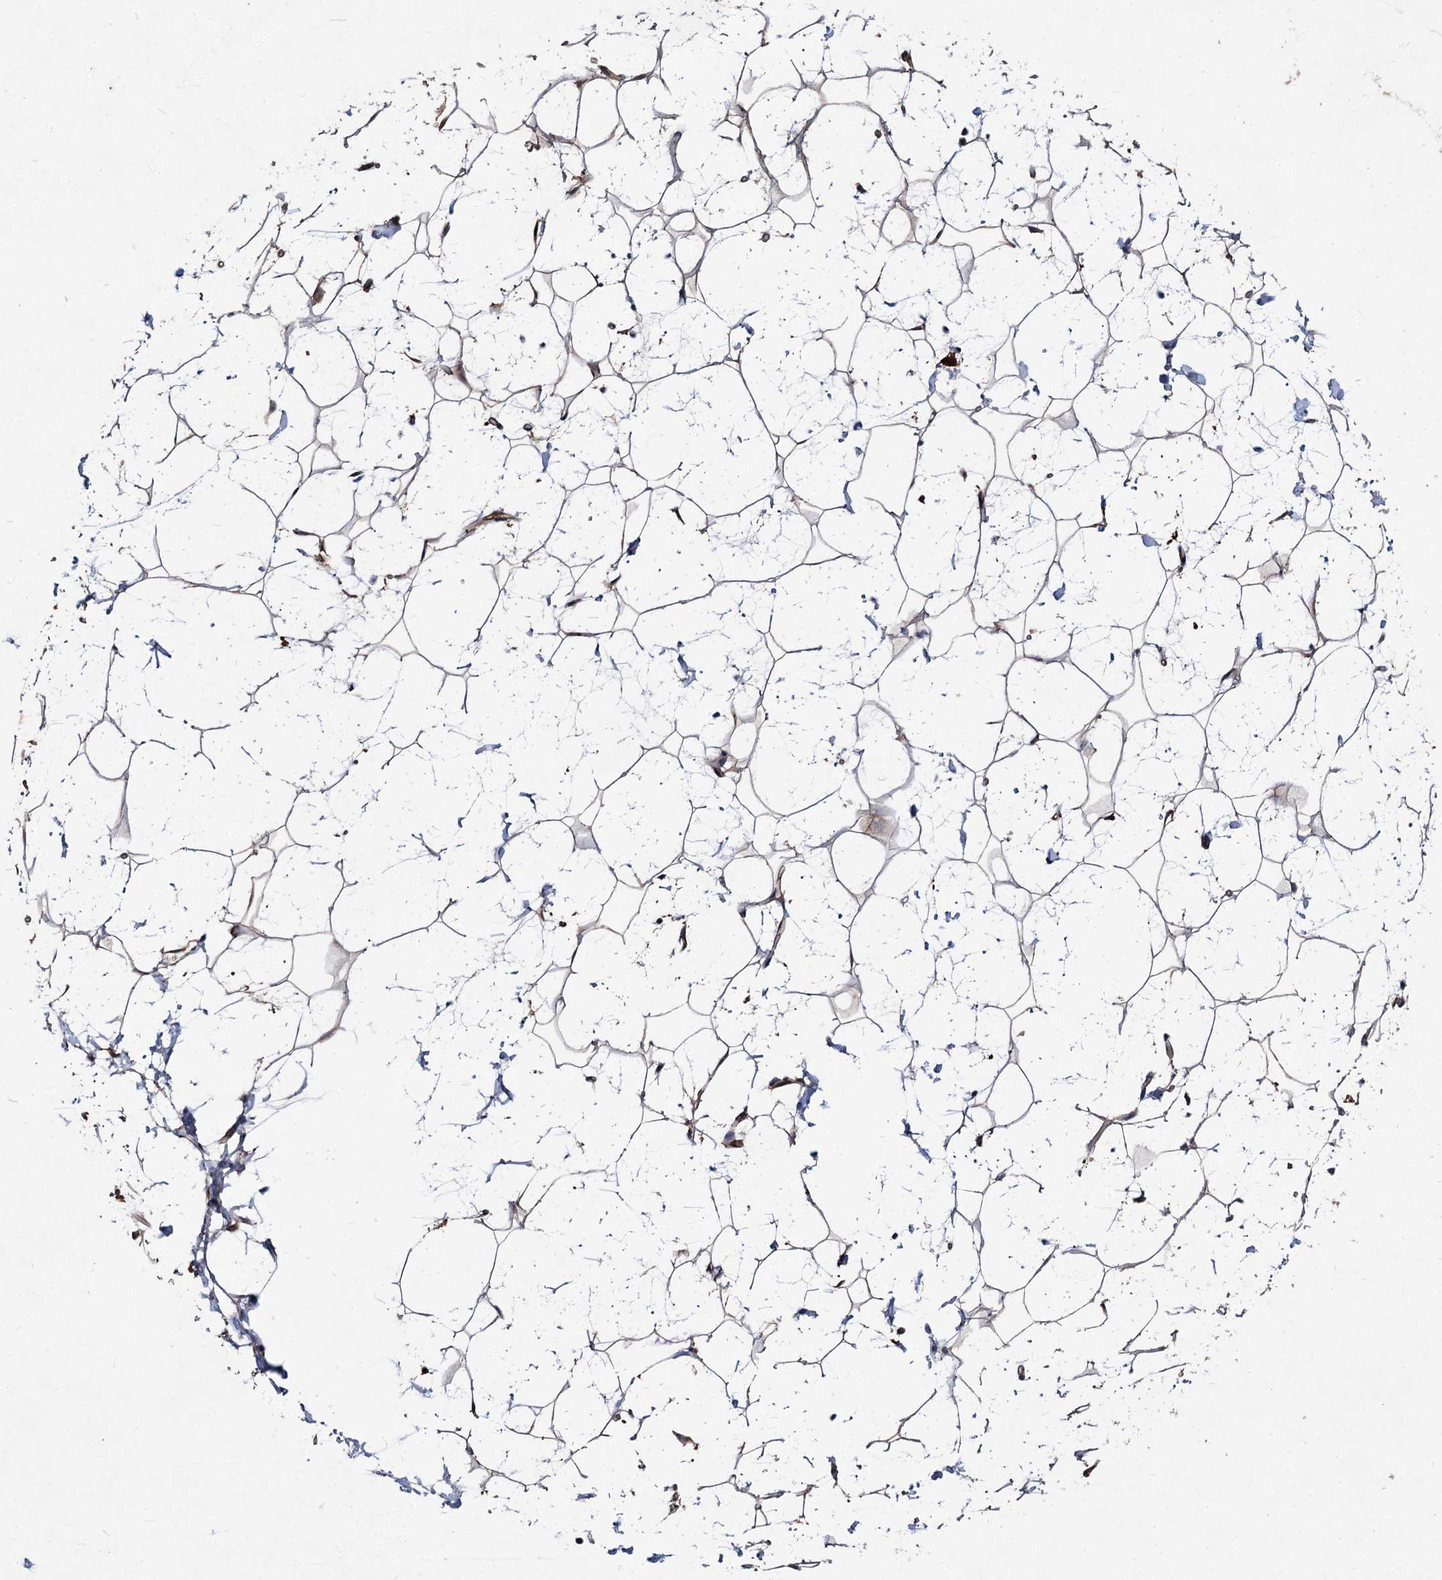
{"staining": {"intensity": "moderate", "quantity": ">75%", "location": "cytoplasmic/membranous"}, "tissue": "adipose tissue", "cell_type": "Adipocytes", "image_type": "normal", "snomed": [{"axis": "morphology", "description": "Normal tissue, NOS"}, {"axis": "topography", "description": "Breast"}], "caption": "The histopathology image exhibits a brown stain indicating the presence of a protein in the cytoplasmic/membranous of adipocytes in adipose tissue.", "gene": "VPS29", "patient": {"sex": "female", "age": 26}}